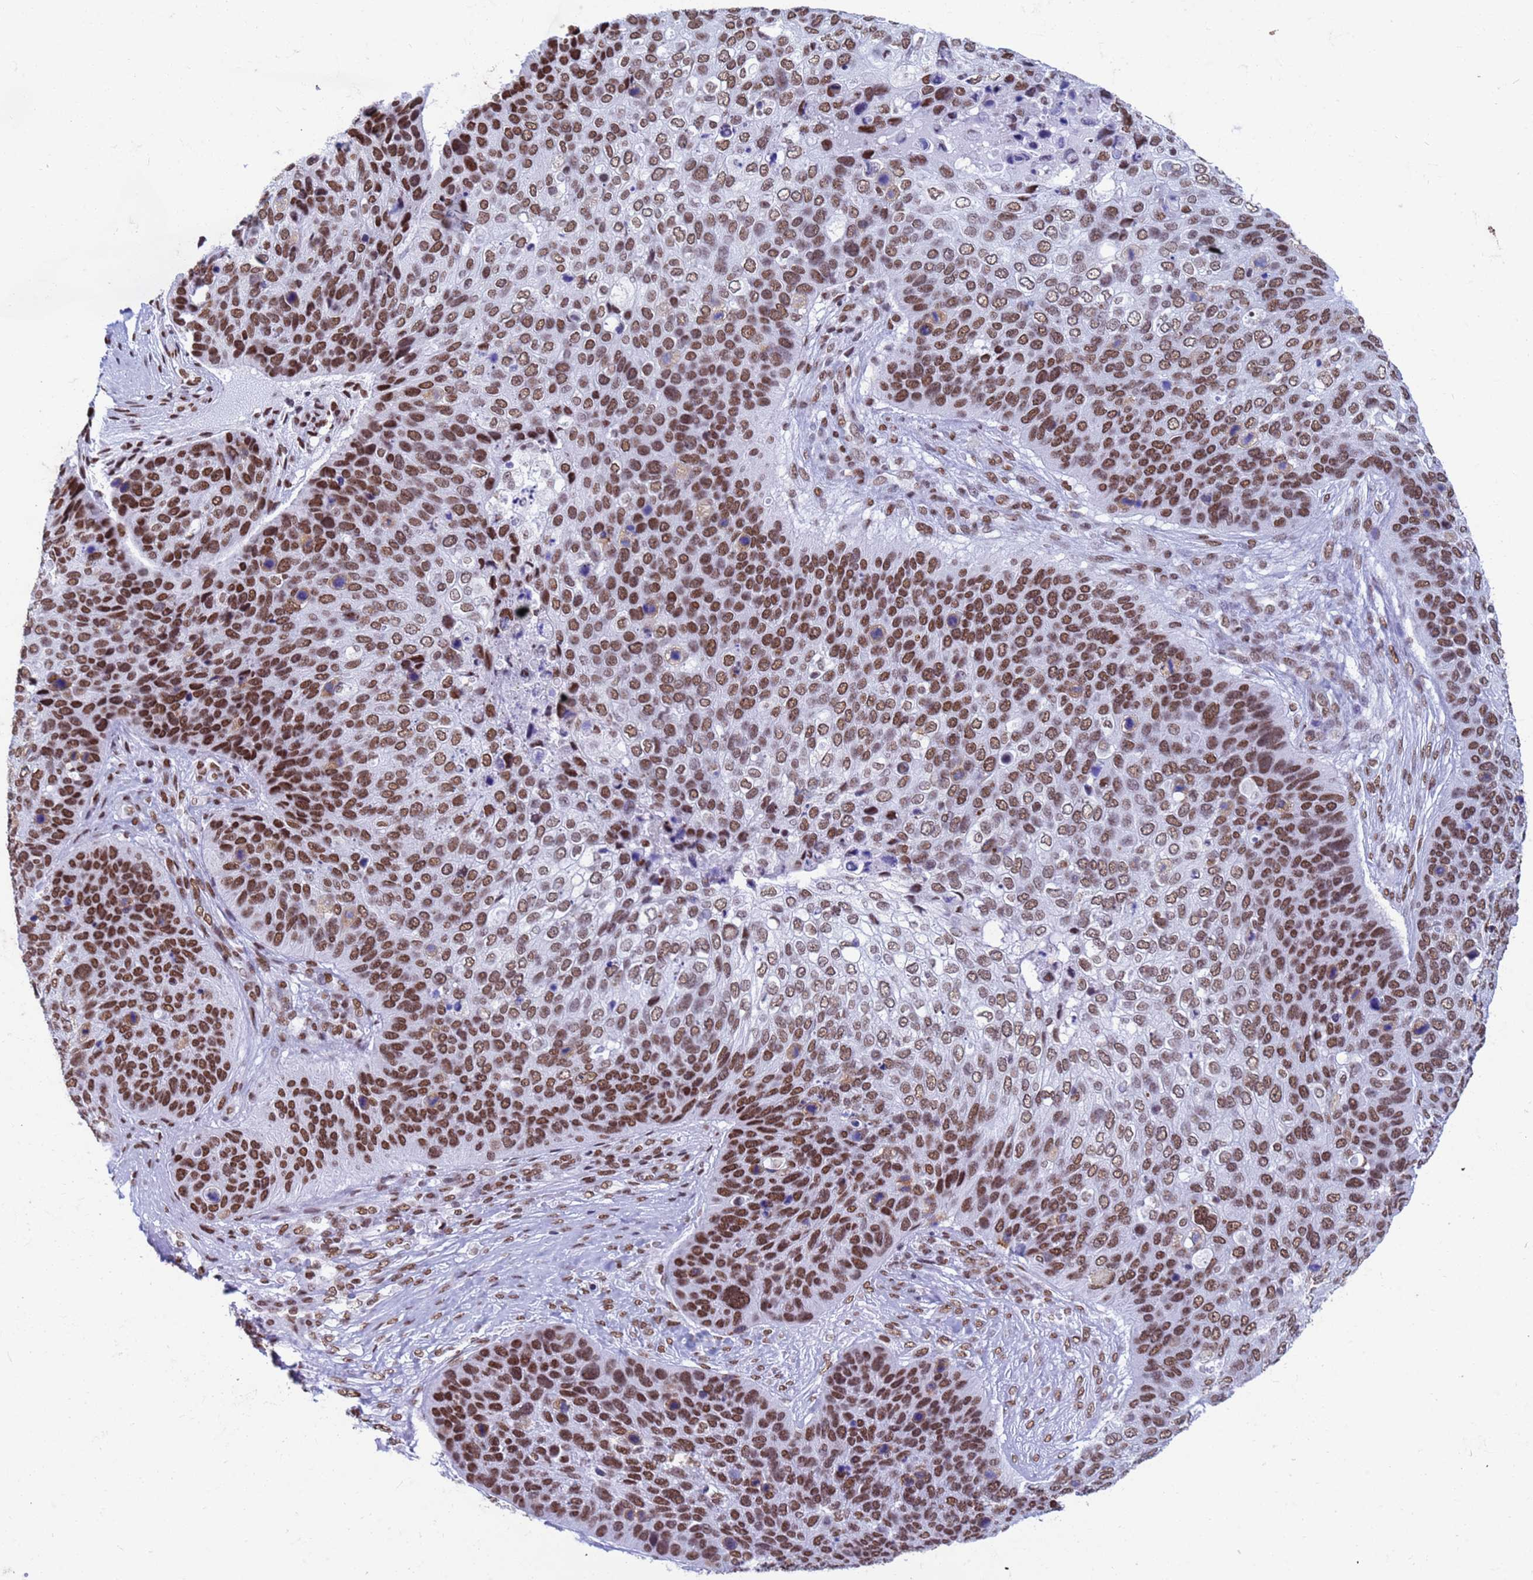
{"staining": {"intensity": "strong", "quantity": ">75%", "location": "nuclear"}, "tissue": "skin cancer", "cell_type": "Tumor cells", "image_type": "cancer", "snomed": [{"axis": "morphology", "description": "Basal cell carcinoma"}, {"axis": "topography", "description": "Skin"}], "caption": "This photomicrograph reveals skin cancer stained with immunohistochemistry to label a protein in brown. The nuclear of tumor cells show strong positivity for the protein. Nuclei are counter-stained blue.", "gene": "FAM170B", "patient": {"sex": "female", "age": 74}}